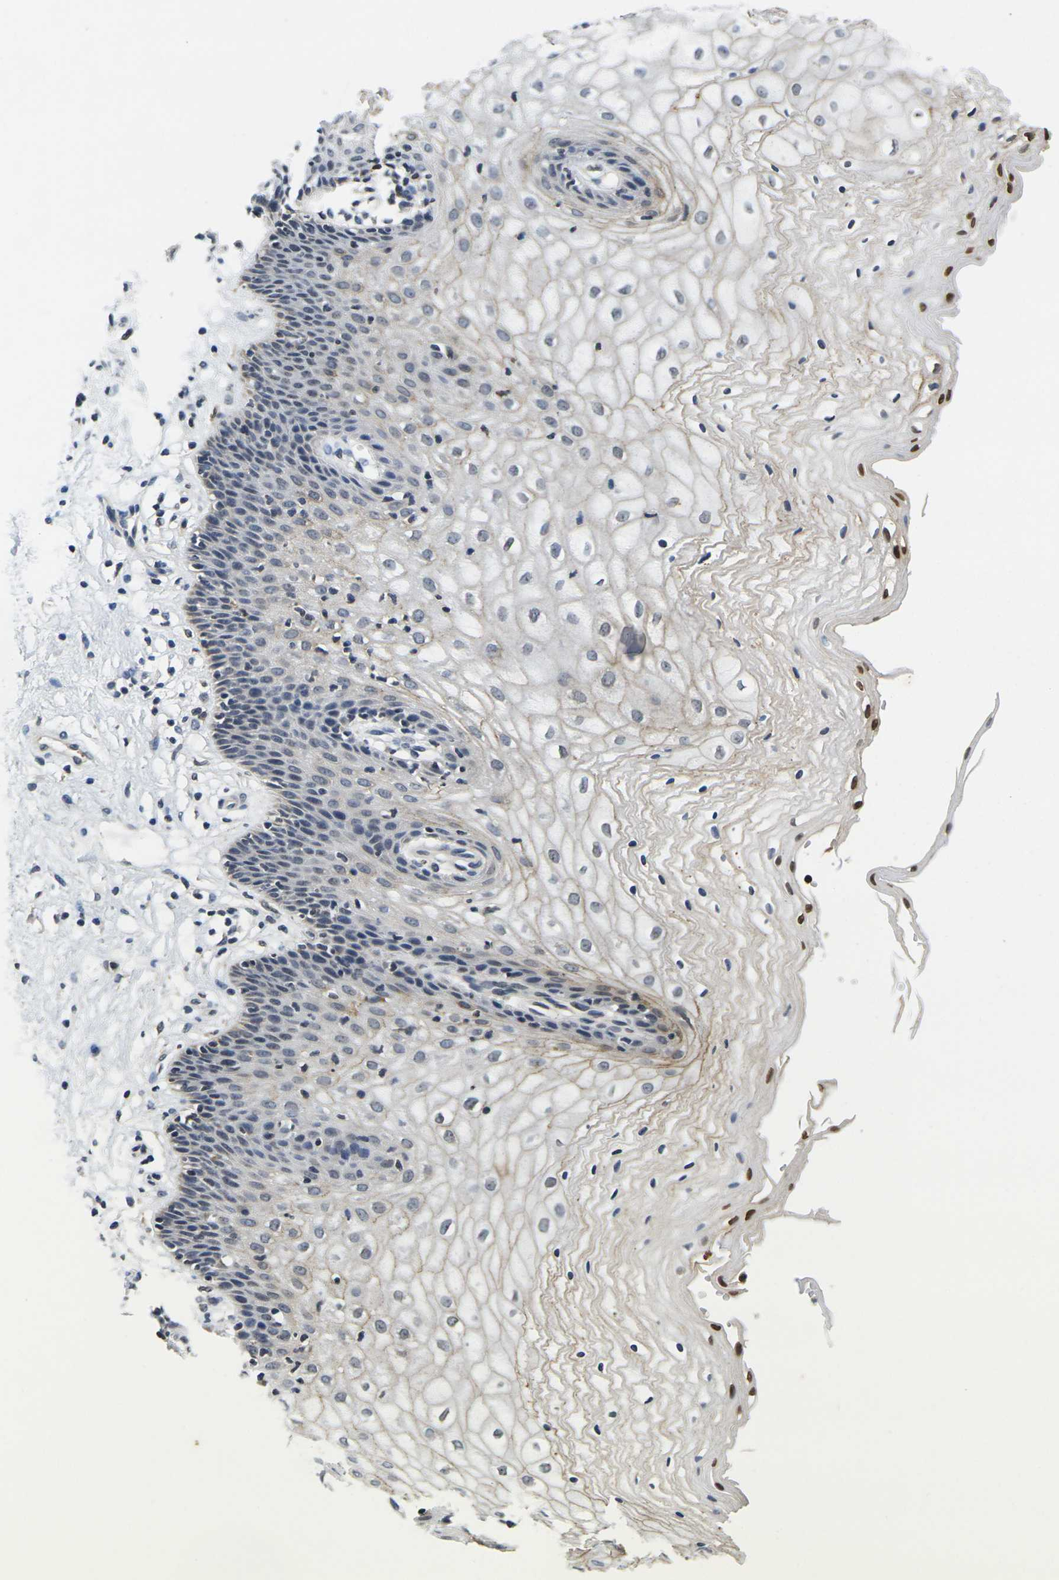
{"staining": {"intensity": "moderate", "quantity": "<25%", "location": "nuclear"}, "tissue": "vagina", "cell_type": "Squamous epithelial cells", "image_type": "normal", "snomed": [{"axis": "morphology", "description": "Normal tissue, NOS"}, {"axis": "topography", "description": "Vagina"}], "caption": "Immunohistochemical staining of benign vagina exhibits low levels of moderate nuclear positivity in approximately <25% of squamous epithelial cells. Ihc stains the protein in brown and the nuclei are stained blue.", "gene": "C1QC", "patient": {"sex": "female", "age": 34}}